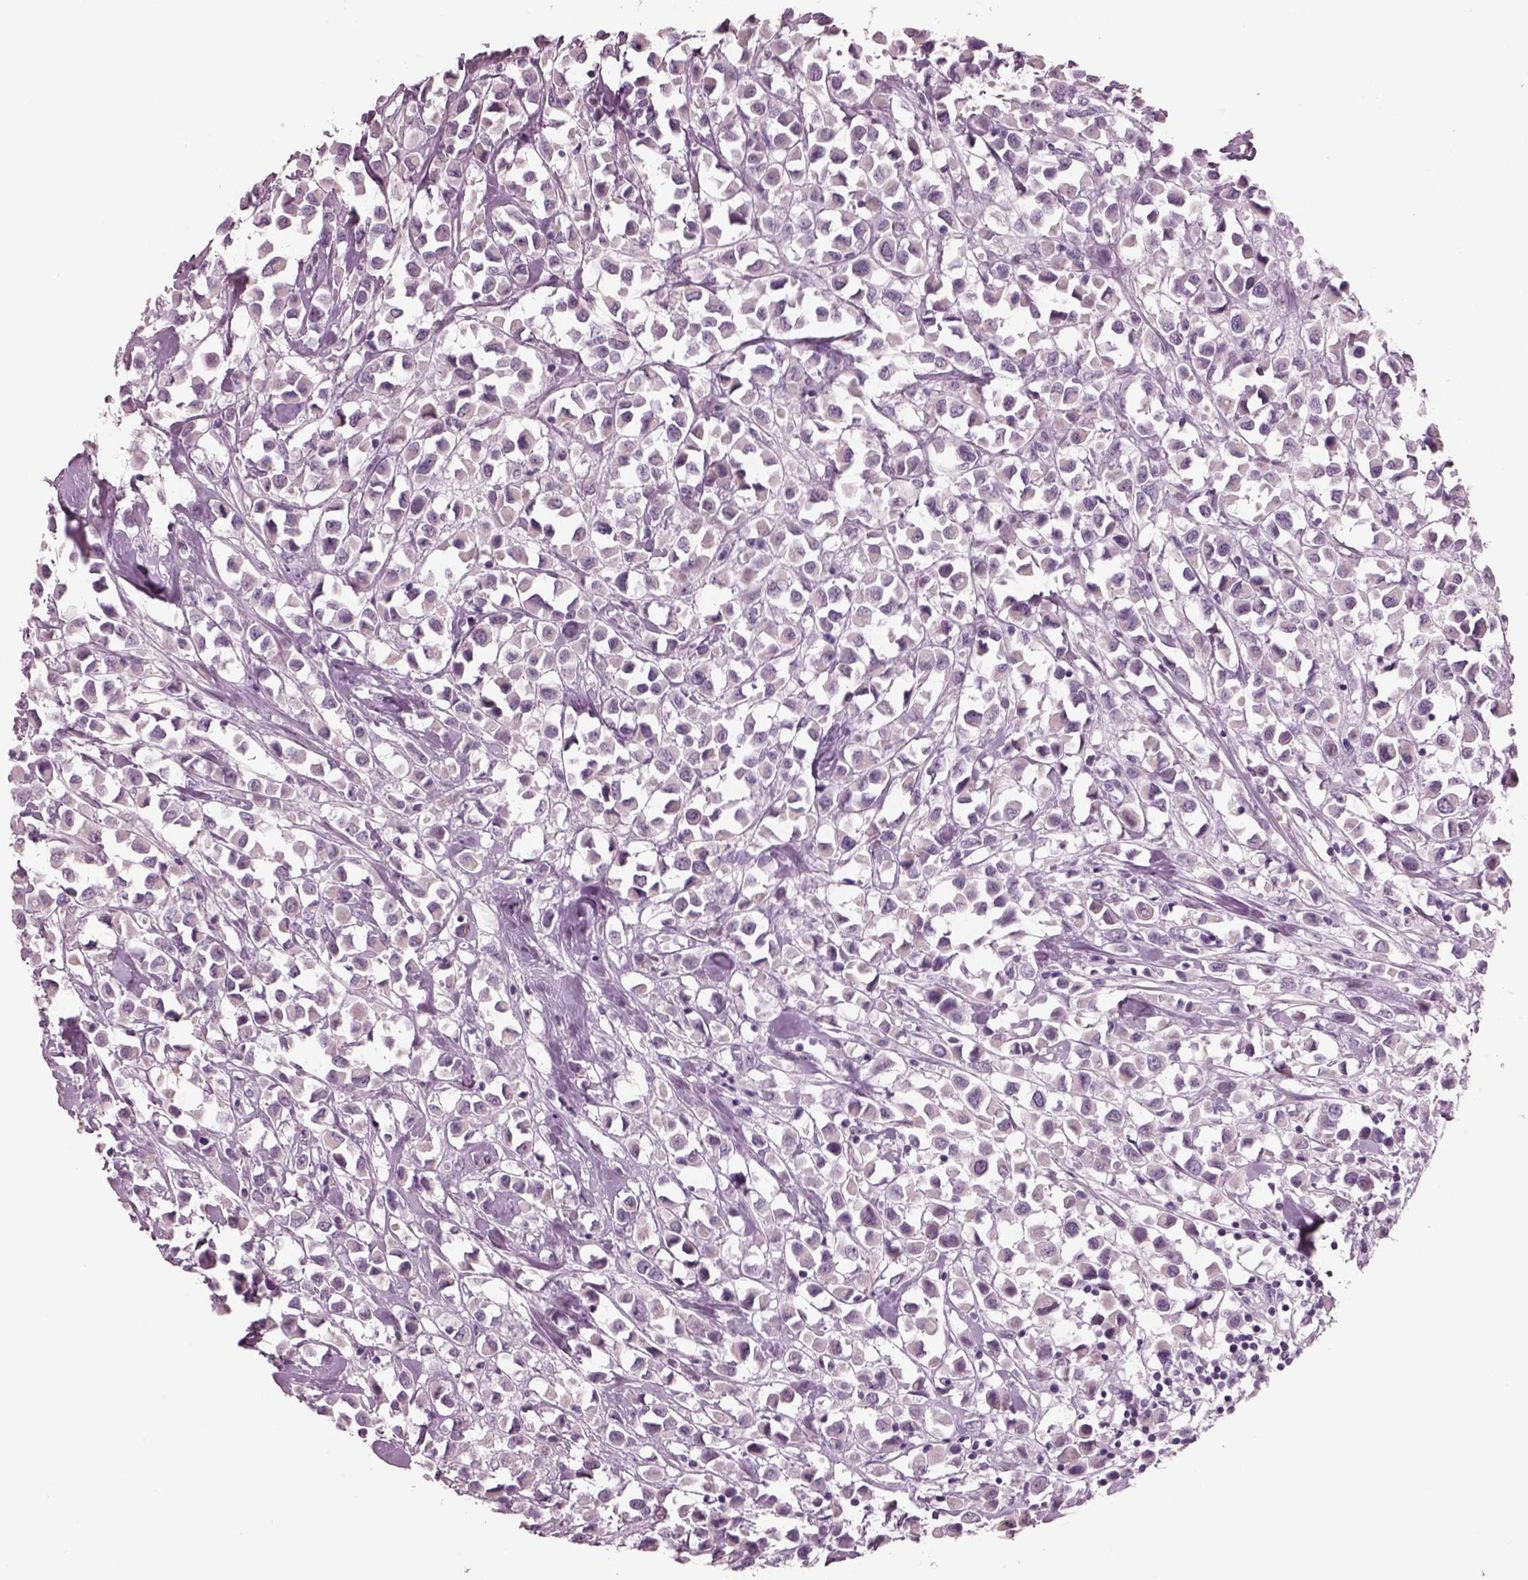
{"staining": {"intensity": "negative", "quantity": "none", "location": "none"}, "tissue": "breast cancer", "cell_type": "Tumor cells", "image_type": "cancer", "snomed": [{"axis": "morphology", "description": "Duct carcinoma"}, {"axis": "topography", "description": "Breast"}], "caption": "Immunohistochemistry of human intraductal carcinoma (breast) demonstrates no staining in tumor cells. (Stains: DAB IHC with hematoxylin counter stain, Microscopy: brightfield microscopy at high magnification).", "gene": "CYLC1", "patient": {"sex": "female", "age": 61}}